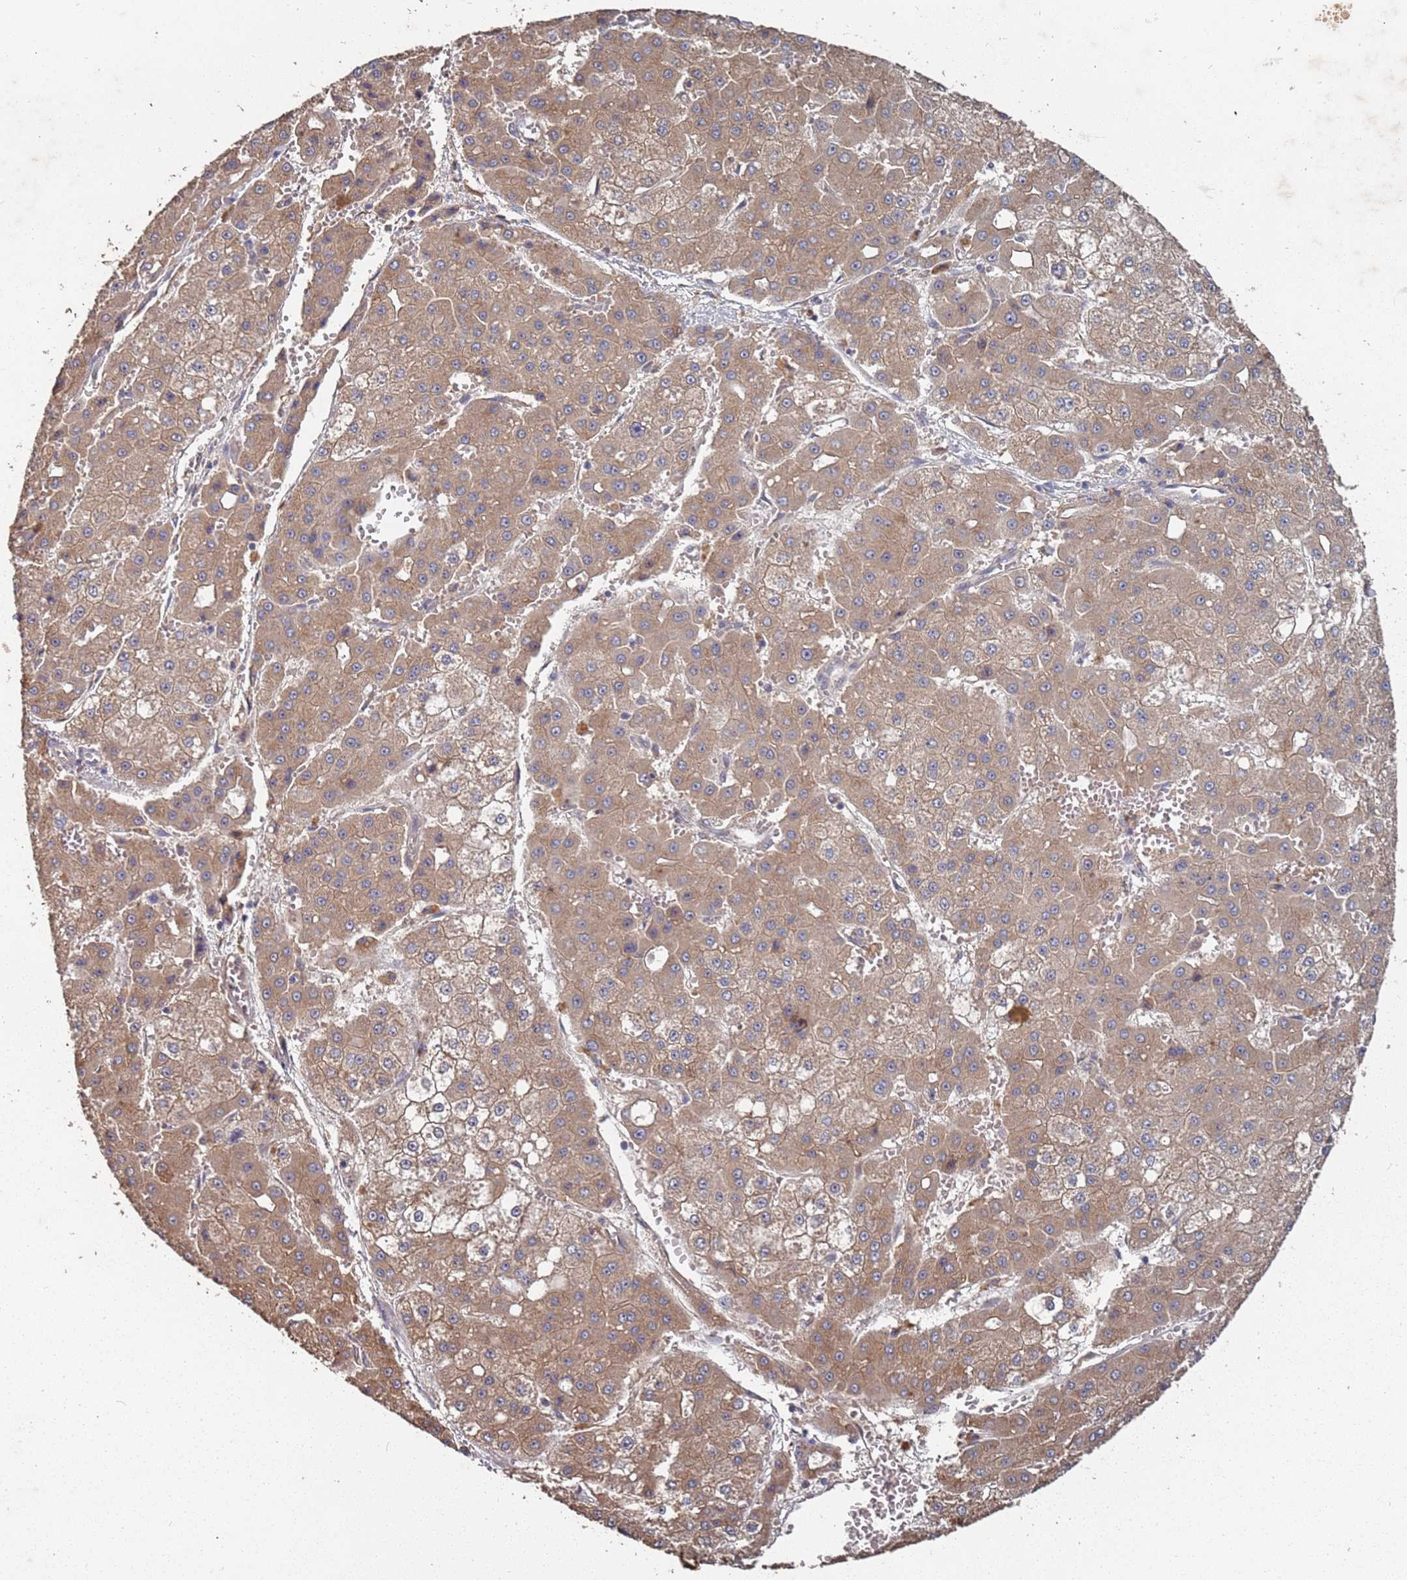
{"staining": {"intensity": "moderate", "quantity": ">75%", "location": "cytoplasmic/membranous"}, "tissue": "liver cancer", "cell_type": "Tumor cells", "image_type": "cancer", "snomed": [{"axis": "morphology", "description": "Carcinoma, Hepatocellular, NOS"}, {"axis": "topography", "description": "Liver"}], "caption": "Immunohistochemistry photomicrograph of neoplastic tissue: hepatocellular carcinoma (liver) stained using immunohistochemistry (IHC) shows medium levels of moderate protein expression localized specifically in the cytoplasmic/membranous of tumor cells, appearing as a cytoplasmic/membranous brown color.", "gene": "ATG5", "patient": {"sex": "male", "age": 47}}